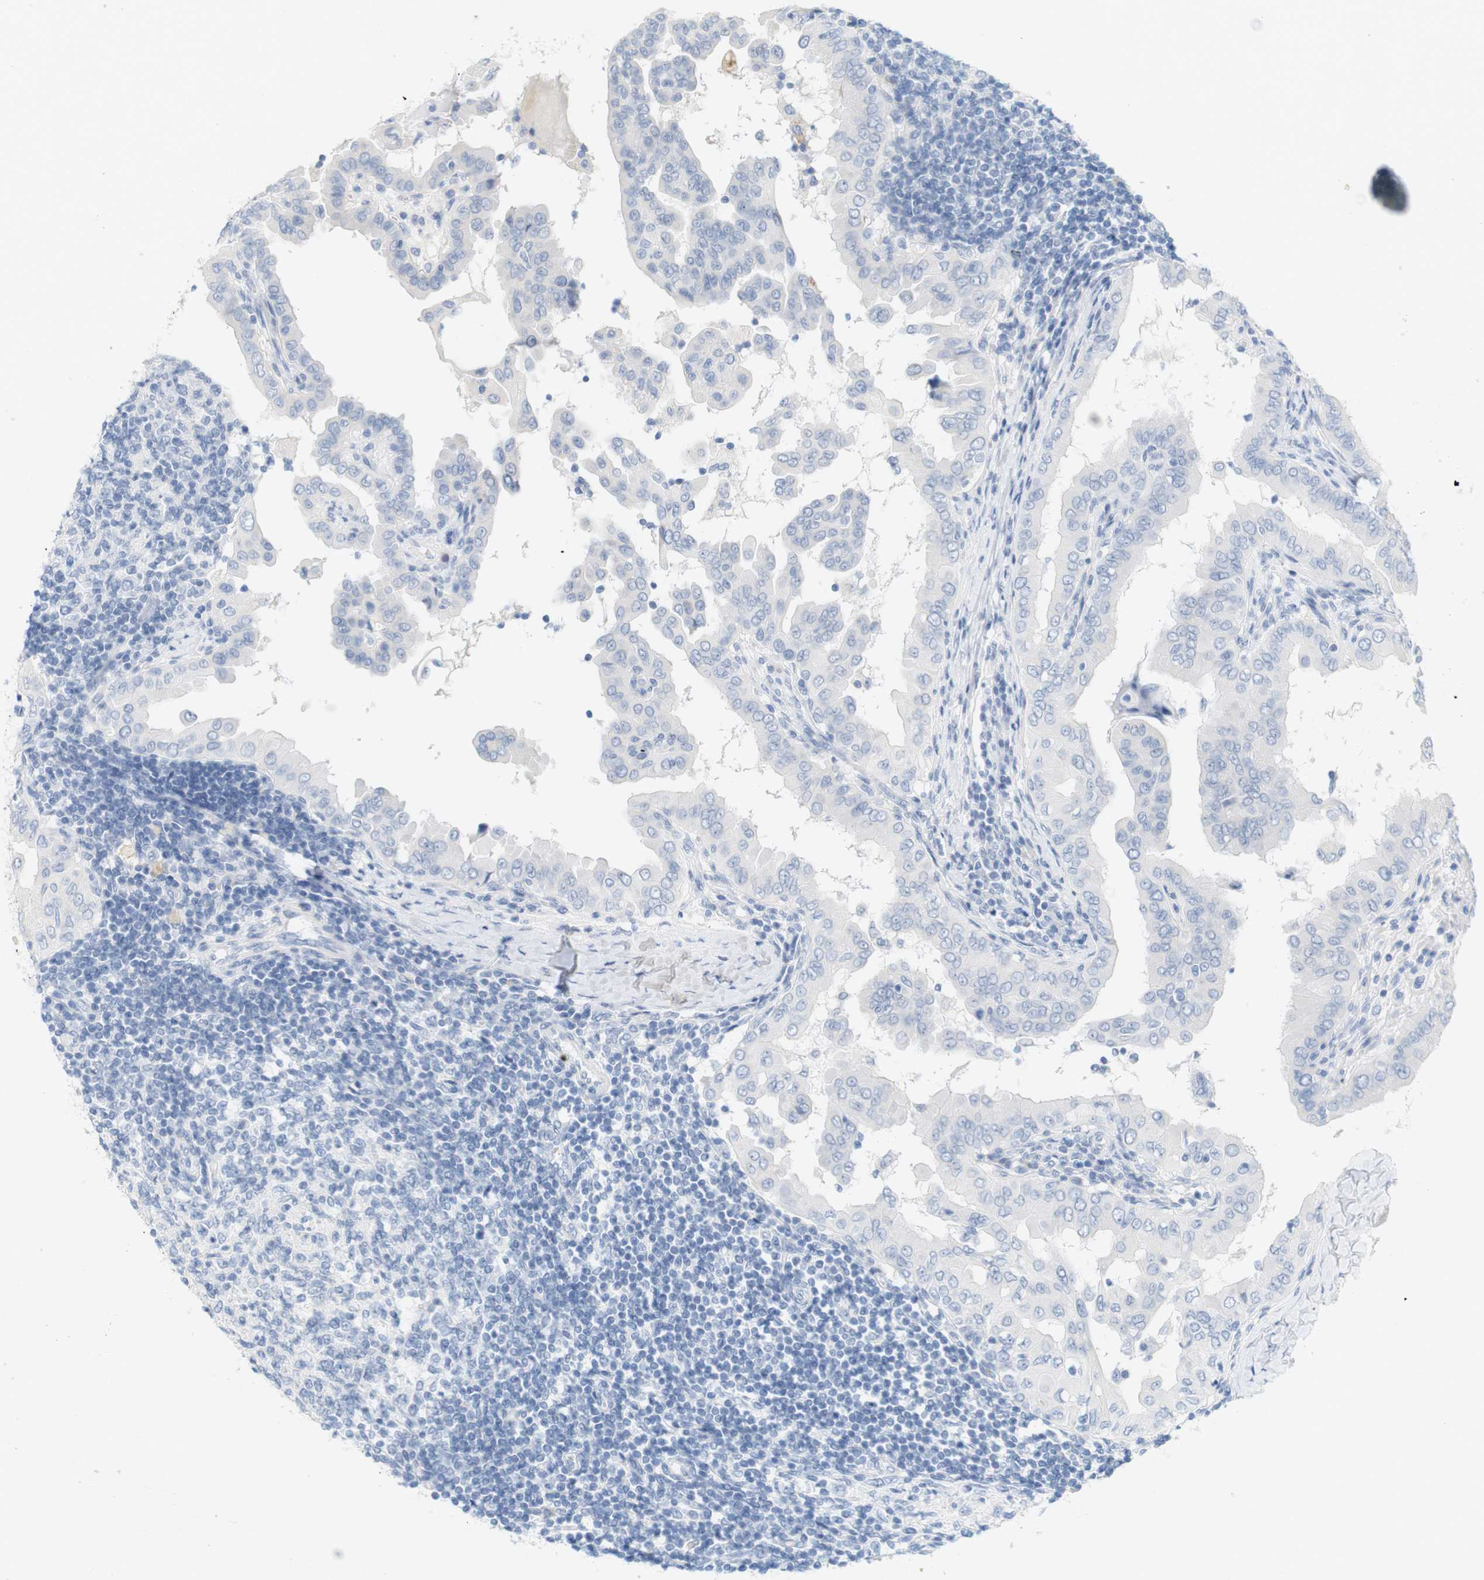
{"staining": {"intensity": "negative", "quantity": "none", "location": "none"}, "tissue": "thyroid cancer", "cell_type": "Tumor cells", "image_type": "cancer", "snomed": [{"axis": "morphology", "description": "Papillary adenocarcinoma, NOS"}, {"axis": "topography", "description": "Thyroid gland"}], "caption": "Image shows no significant protein staining in tumor cells of papillary adenocarcinoma (thyroid).", "gene": "RGS9", "patient": {"sex": "male", "age": 33}}